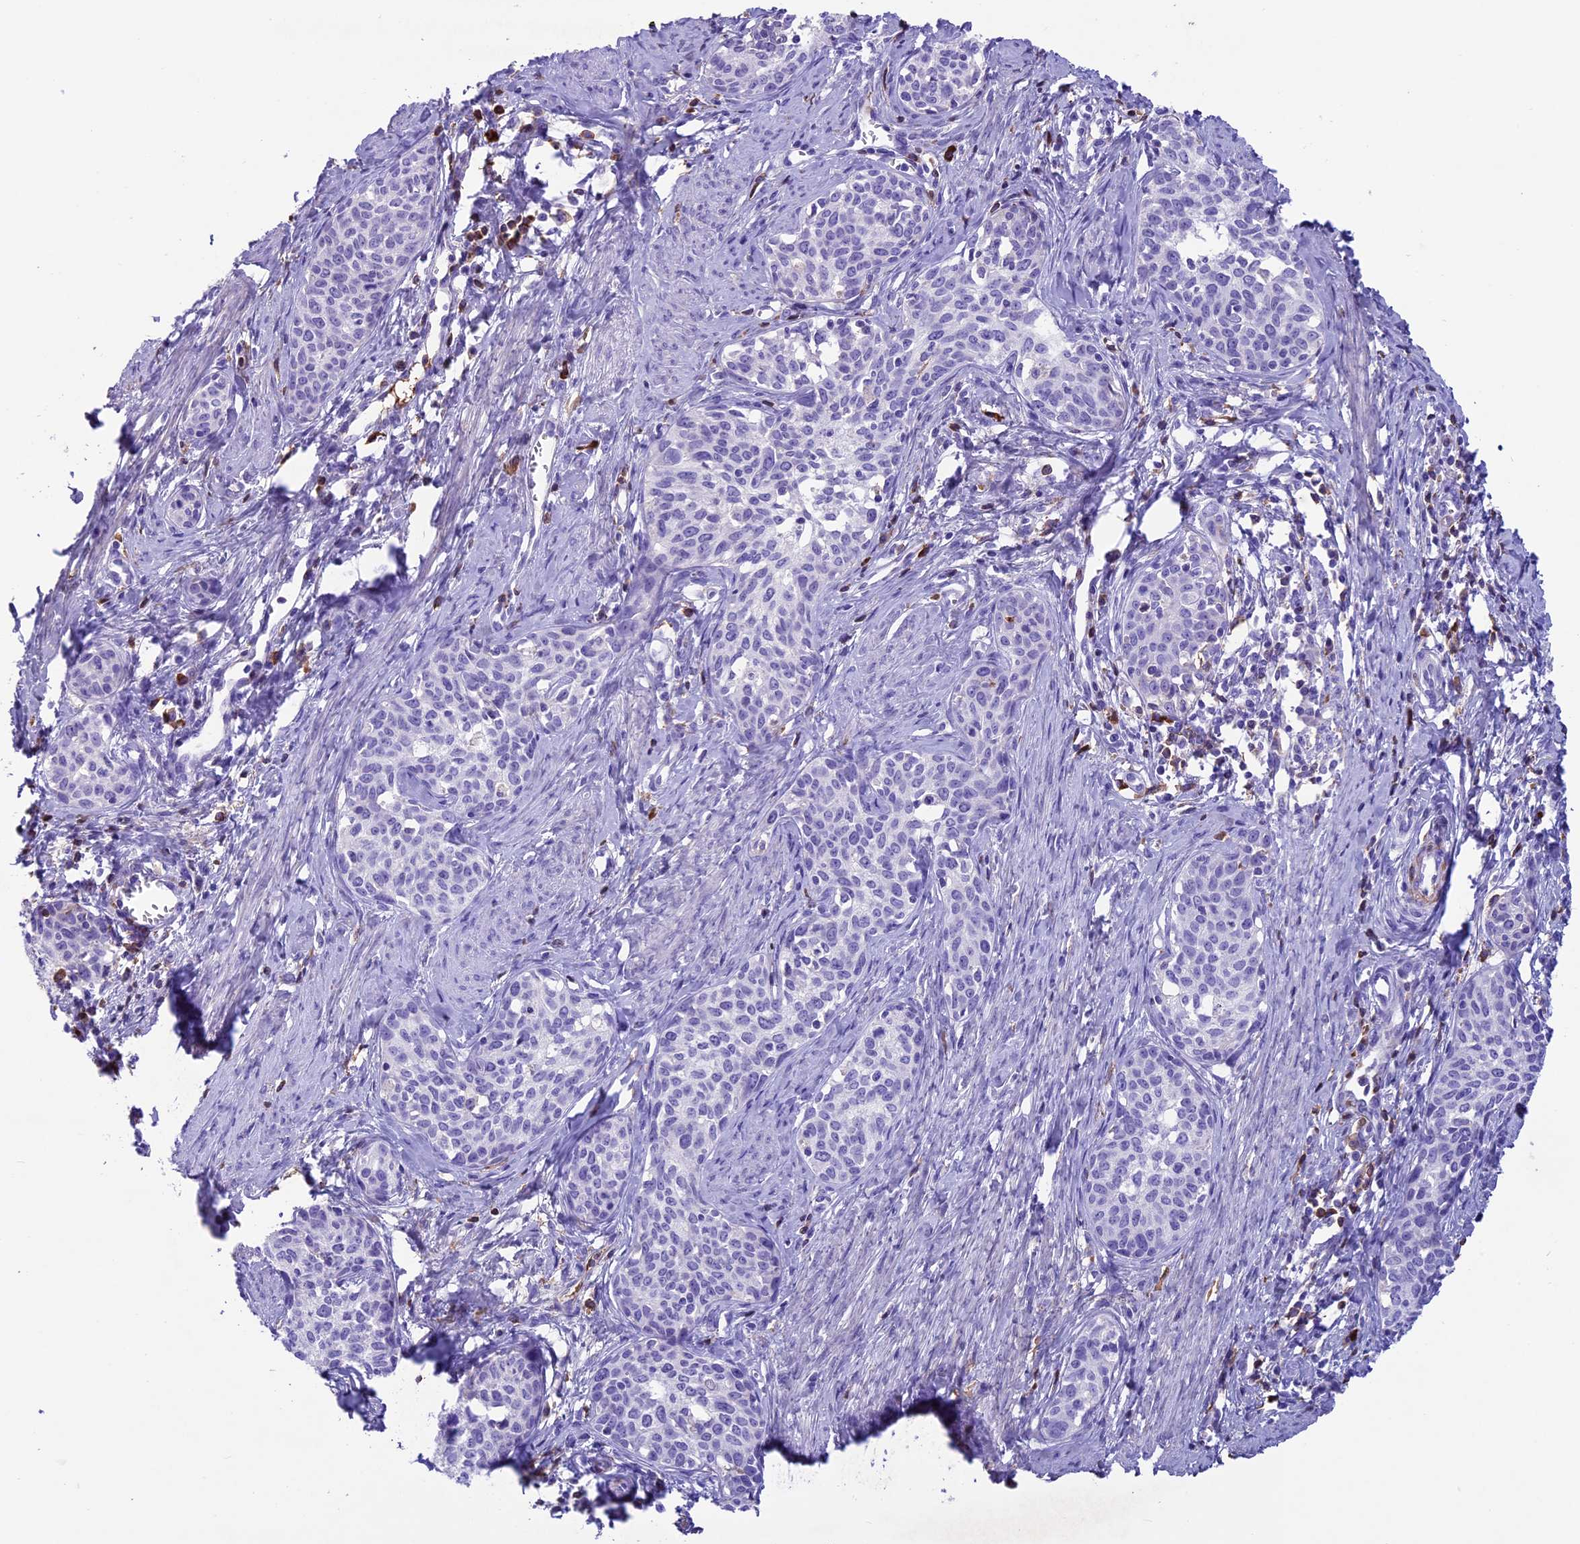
{"staining": {"intensity": "negative", "quantity": "none", "location": "none"}, "tissue": "cervical cancer", "cell_type": "Tumor cells", "image_type": "cancer", "snomed": [{"axis": "morphology", "description": "Squamous cell carcinoma, NOS"}, {"axis": "topography", "description": "Cervix"}], "caption": "IHC photomicrograph of neoplastic tissue: human cervical squamous cell carcinoma stained with DAB displays no significant protein positivity in tumor cells. The staining is performed using DAB brown chromogen with nuclei counter-stained in using hematoxylin.", "gene": "IGSF6", "patient": {"sex": "female", "age": 52}}